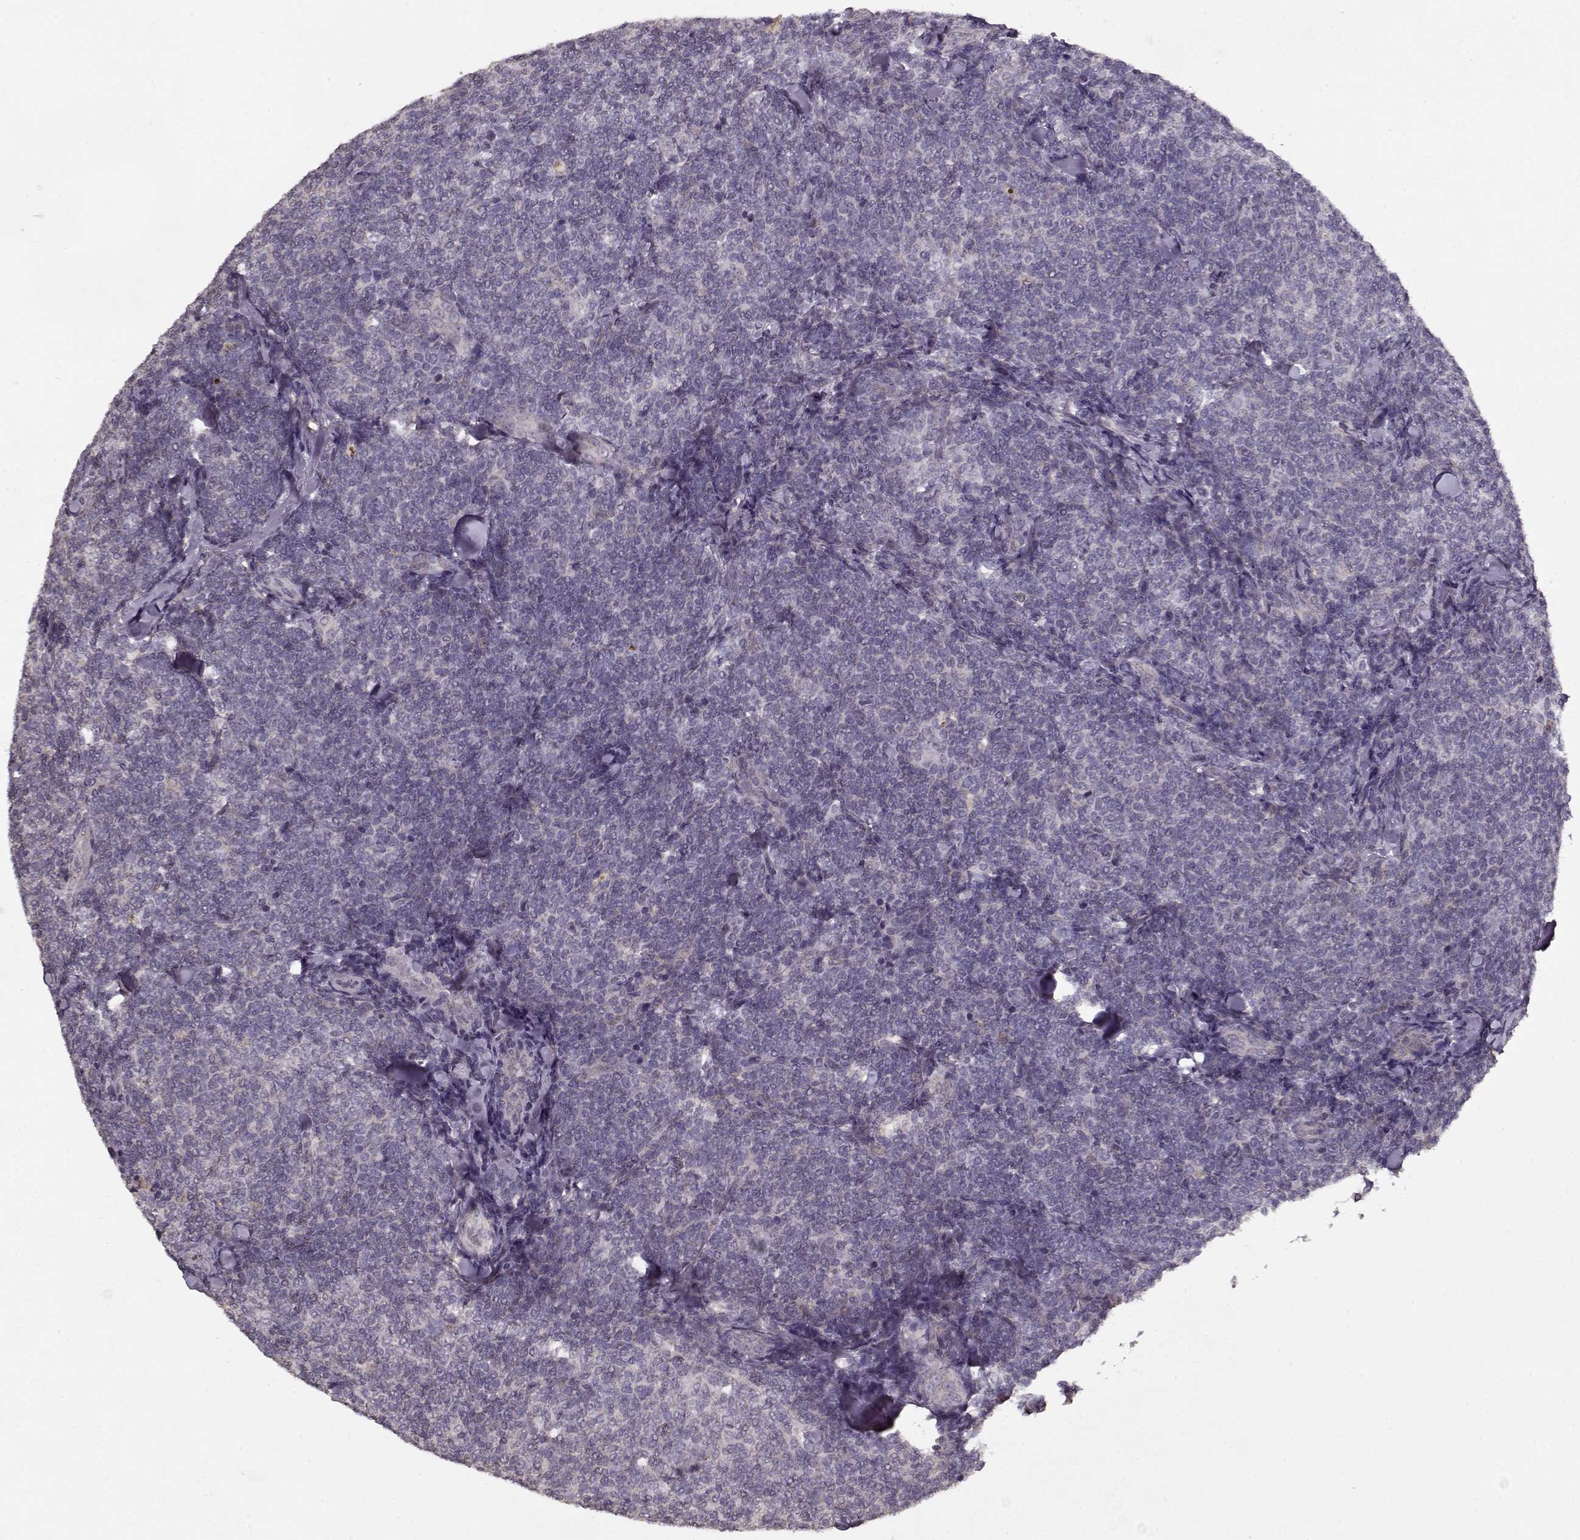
{"staining": {"intensity": "negative", "quantity": "none", "location": "none"}, "tissue": "lymphoma", "cell_type": "Tumor cells", "image_type": "cancer", "snomed": [{"axis": "morphology", "description": "Malignant lymphoma, non-Hodgkin's type, Low grade"}, {"axis": "topography", "description": "Lymph node"}], "caption": "This histopathology image is of malignant lymphoma, non-Hodgkin's type (low-grade) stained with immunohistochemistry (IHC) to label a protein in brown with the nuclei are counter-stained blue. There is no staining in tumor cells.", "gene": "LAMA2", "patient": {"sex": "female", "age": 56}}